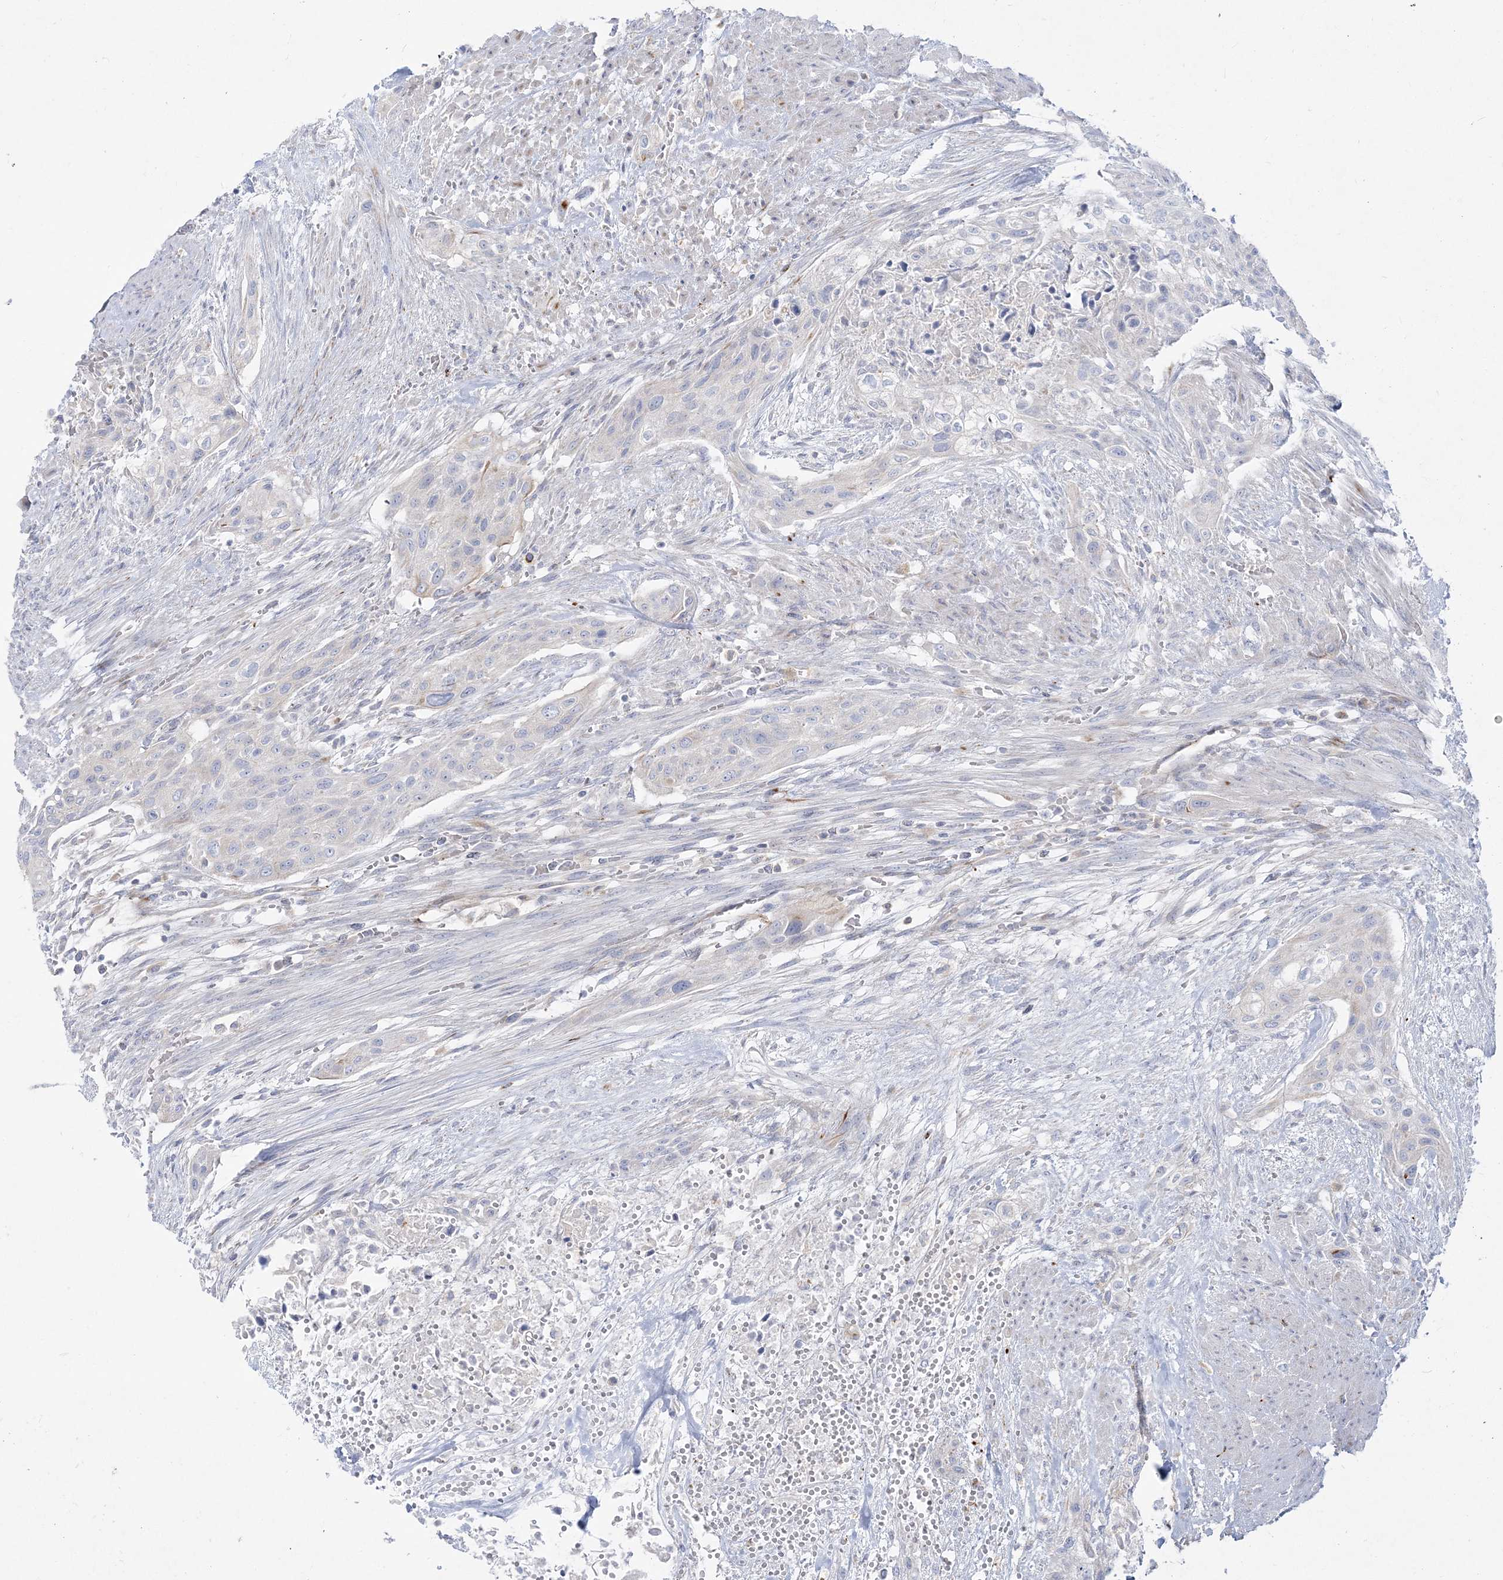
{"staining": {"intensity": "negative", "quantity": "none", "location": "none"}, "tissue": "urothelial cancer", "cell_type": "Tumor cells", "image_type": "cancer", "snomed": [{"axis": "morphology", "description": "Urothelial carcinoma, High grade"}, {"axis": "topography", "description": "Urinary bladder"}], "caption": "Histopathology image shows no protein staining in tumor cells of urothelial cancer tissue.", "gene": "GPAT2", "patient": {"sex": "male", "age": 35}}